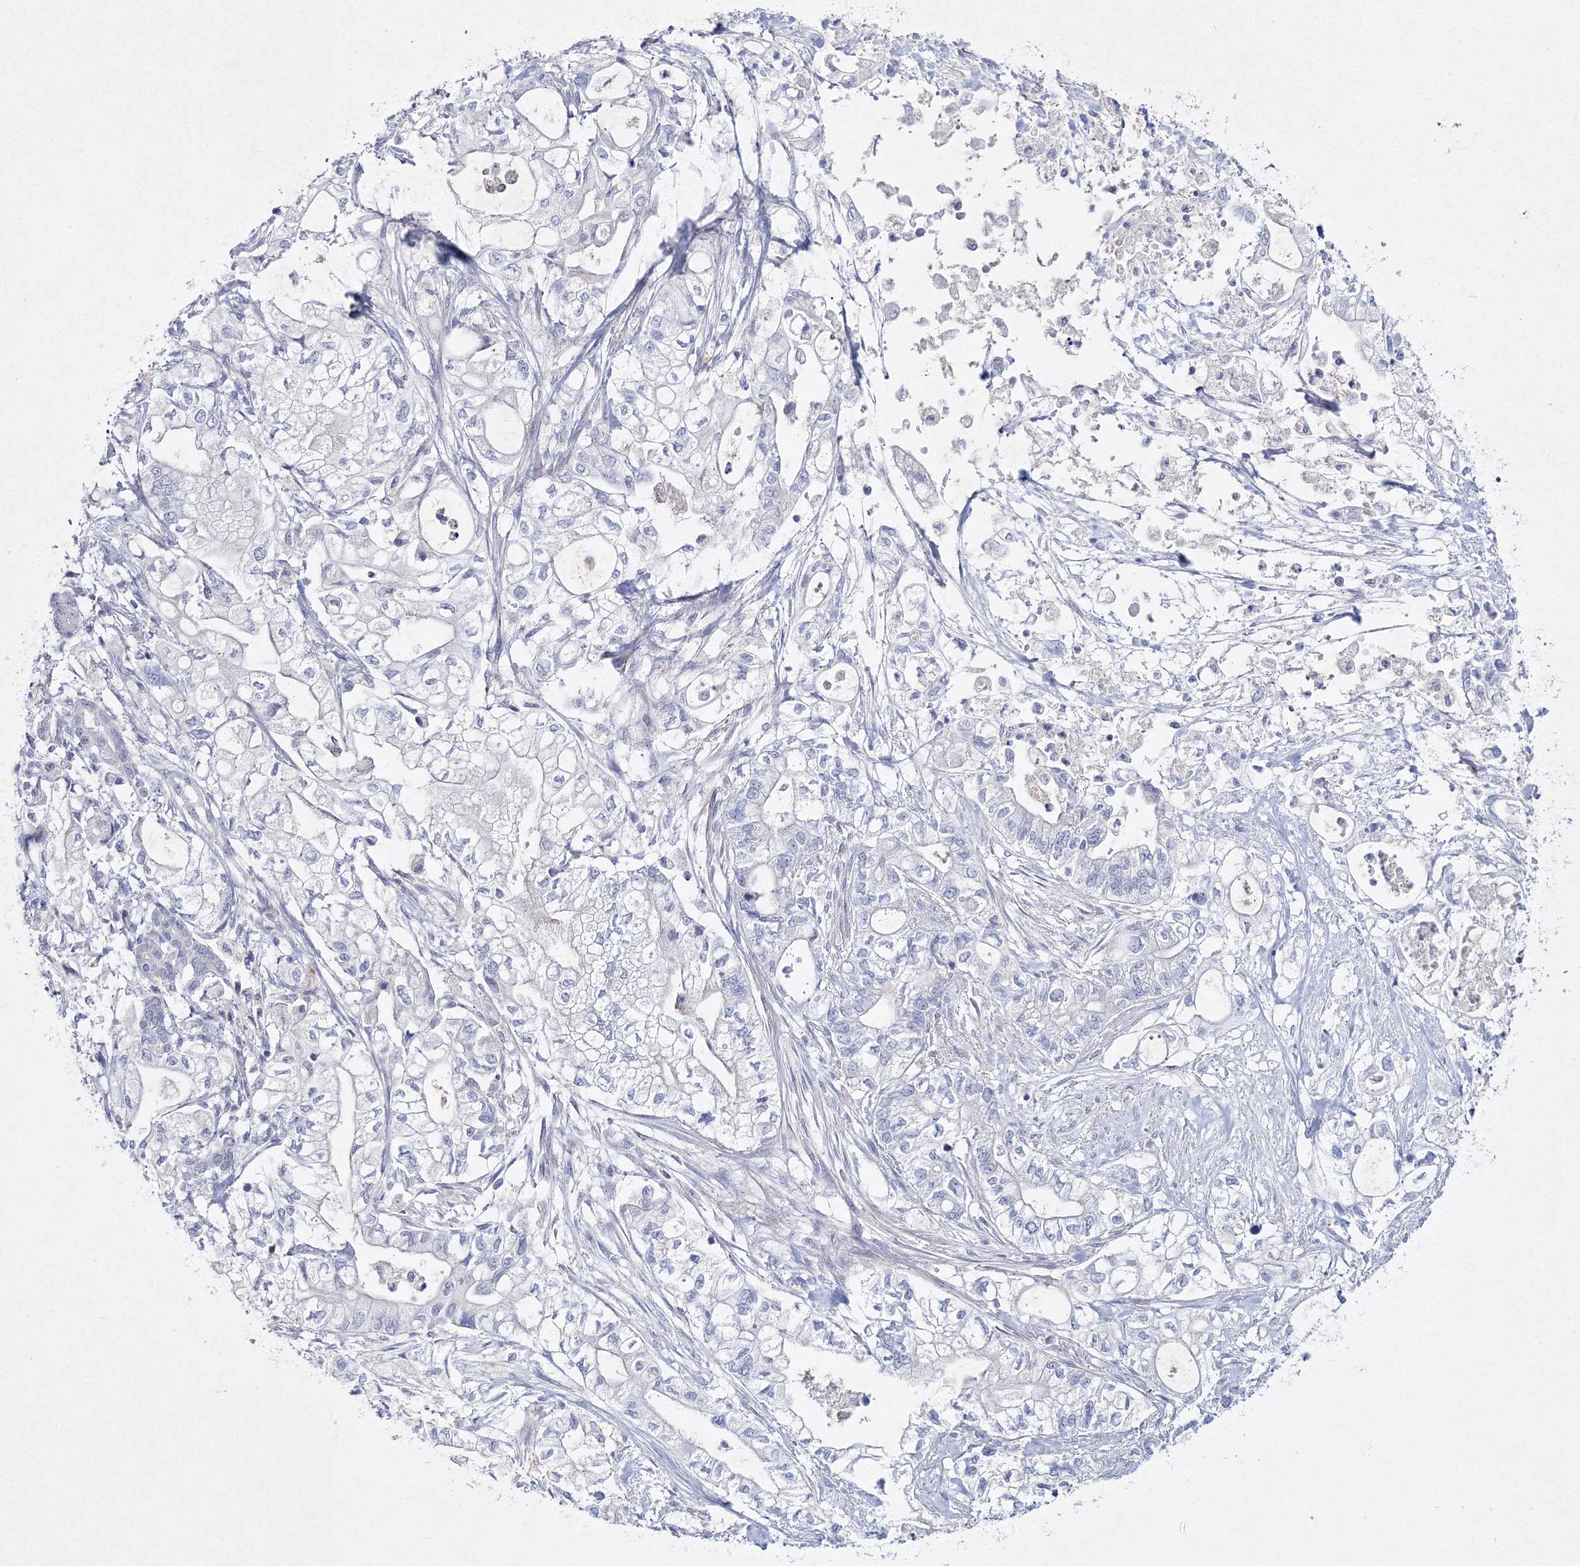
{"staining": {"intensity": "negative", "quantity": "none", "location": "none"}, "tissue": "pancreatic cancer", "cell_type": "Tumor cells", "image_type": "cancer", "snomed": [{"axis": "morphology", "description": "Adenocarcinoma, NOS"}, {"axis": "topography", "description": "Pancreas"}], "caption": "Pancreatic cancer (adenocarcinoma) was stained to show a protein in brown. There is no significant positivity in tumor cells. (Stains: DAB (3,3'-diaminobenzidine) immunohistochemistry with hematoxylin counter stain, Microscopy: brightfield microscopy at high magnification).", "gene": "NEU4", "patient": {"sex": "male", "age": 79}}